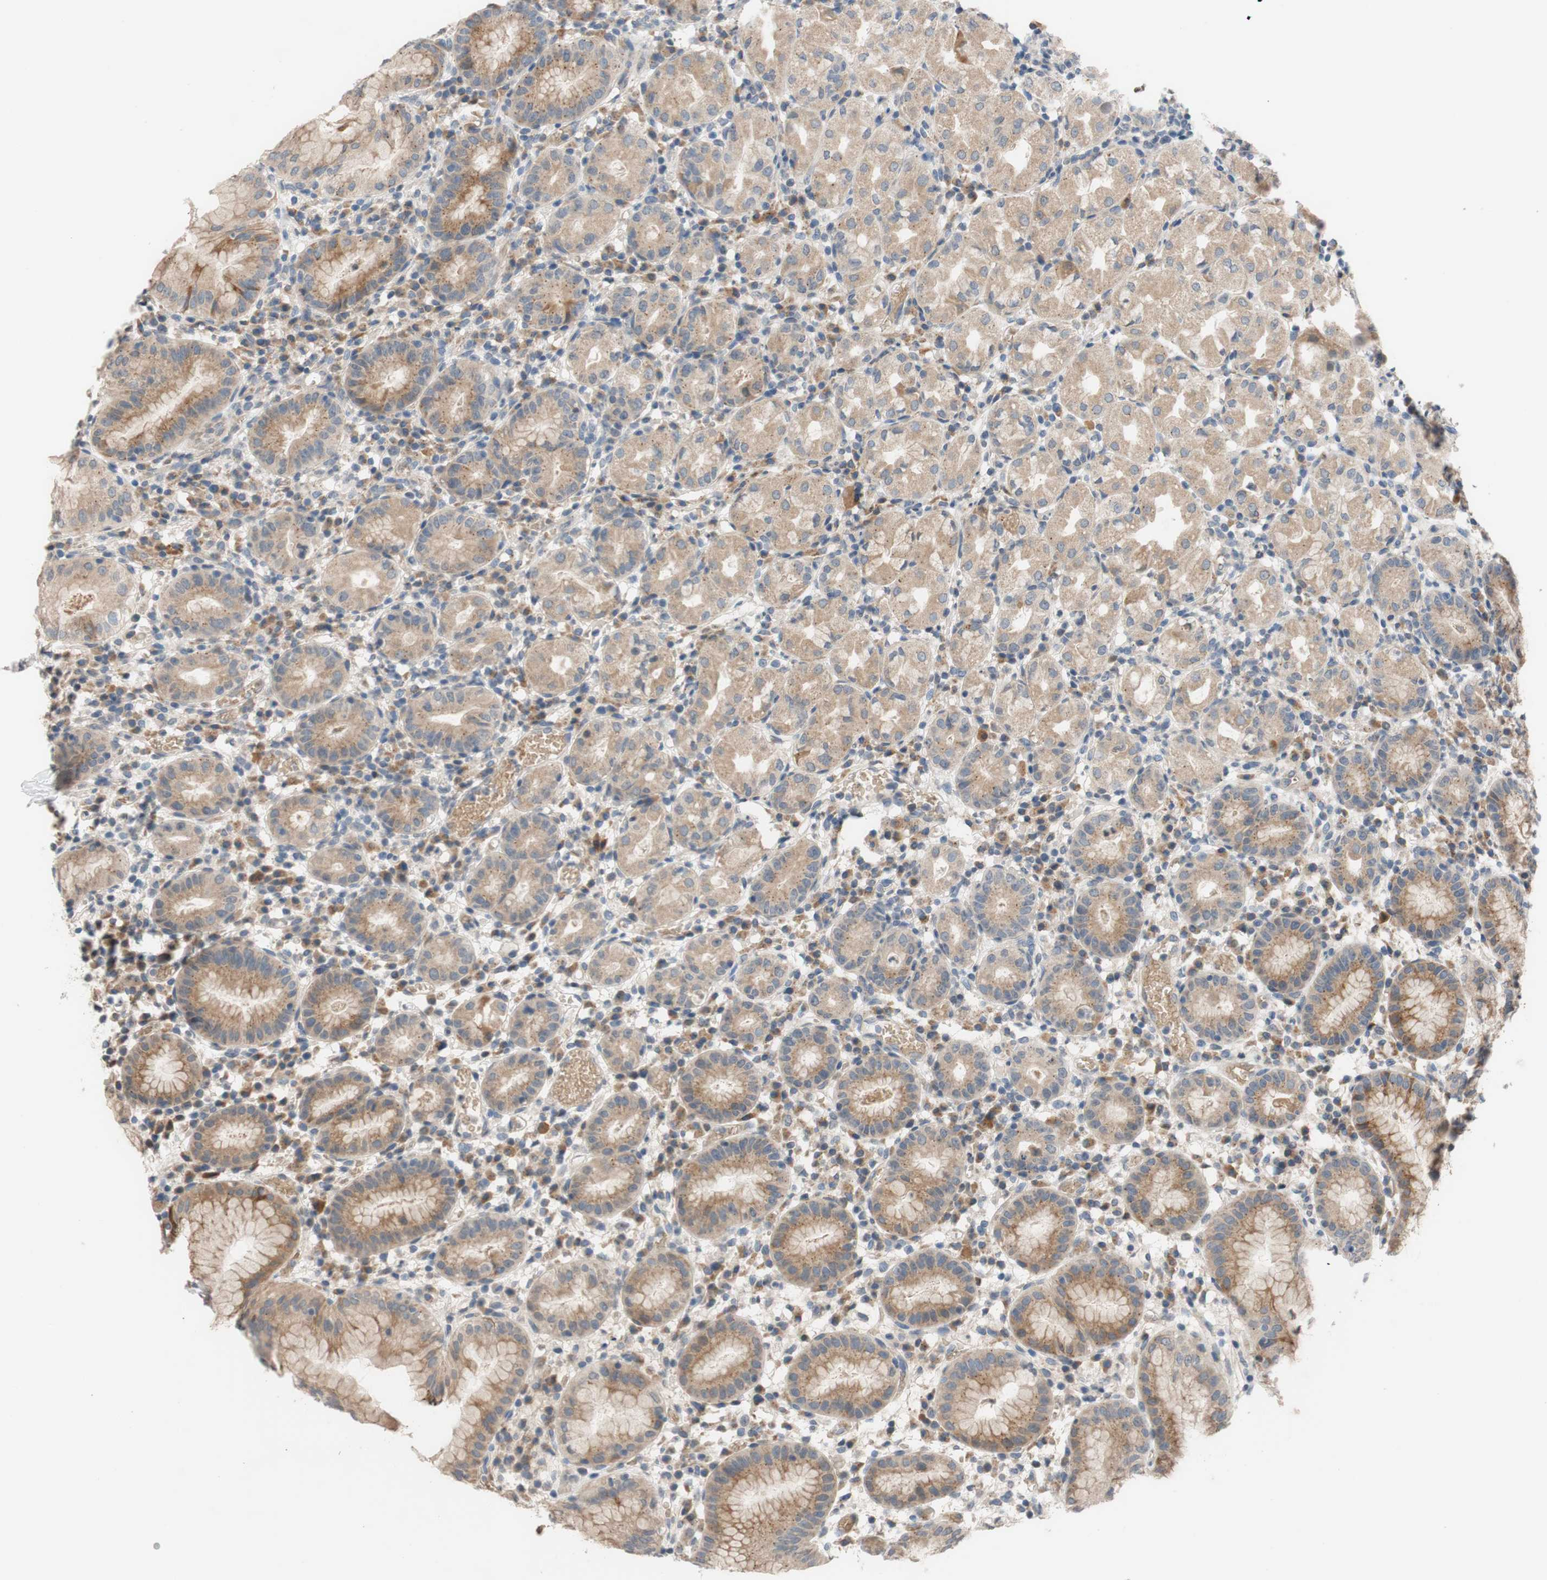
{"staining": {"intensity": "moderate", "quantity": ">75%", "location": "cytoplasmic/membranous"}, "tissue": "stomach", "cell_type": "Glandular cells", "image_type": "normal", "snomed": [{"axis": "morphology", "description": "Normal tissue, NOS"}, {"axis": "topography", "description": "Stomach"}, {"axis": "topography", "description": "Stomach, lower"}], "caption": "Immunohistochemical staining of benign stomach reveals >75% levels of moderate cytoplasmic/membranous protein positivity in about >75% of glandular cells. The protein of interest is shown in brown color, while the nuclei are stained blue.", "gene": "ADD2", "patient": {"sex": "female", "age": 75}}